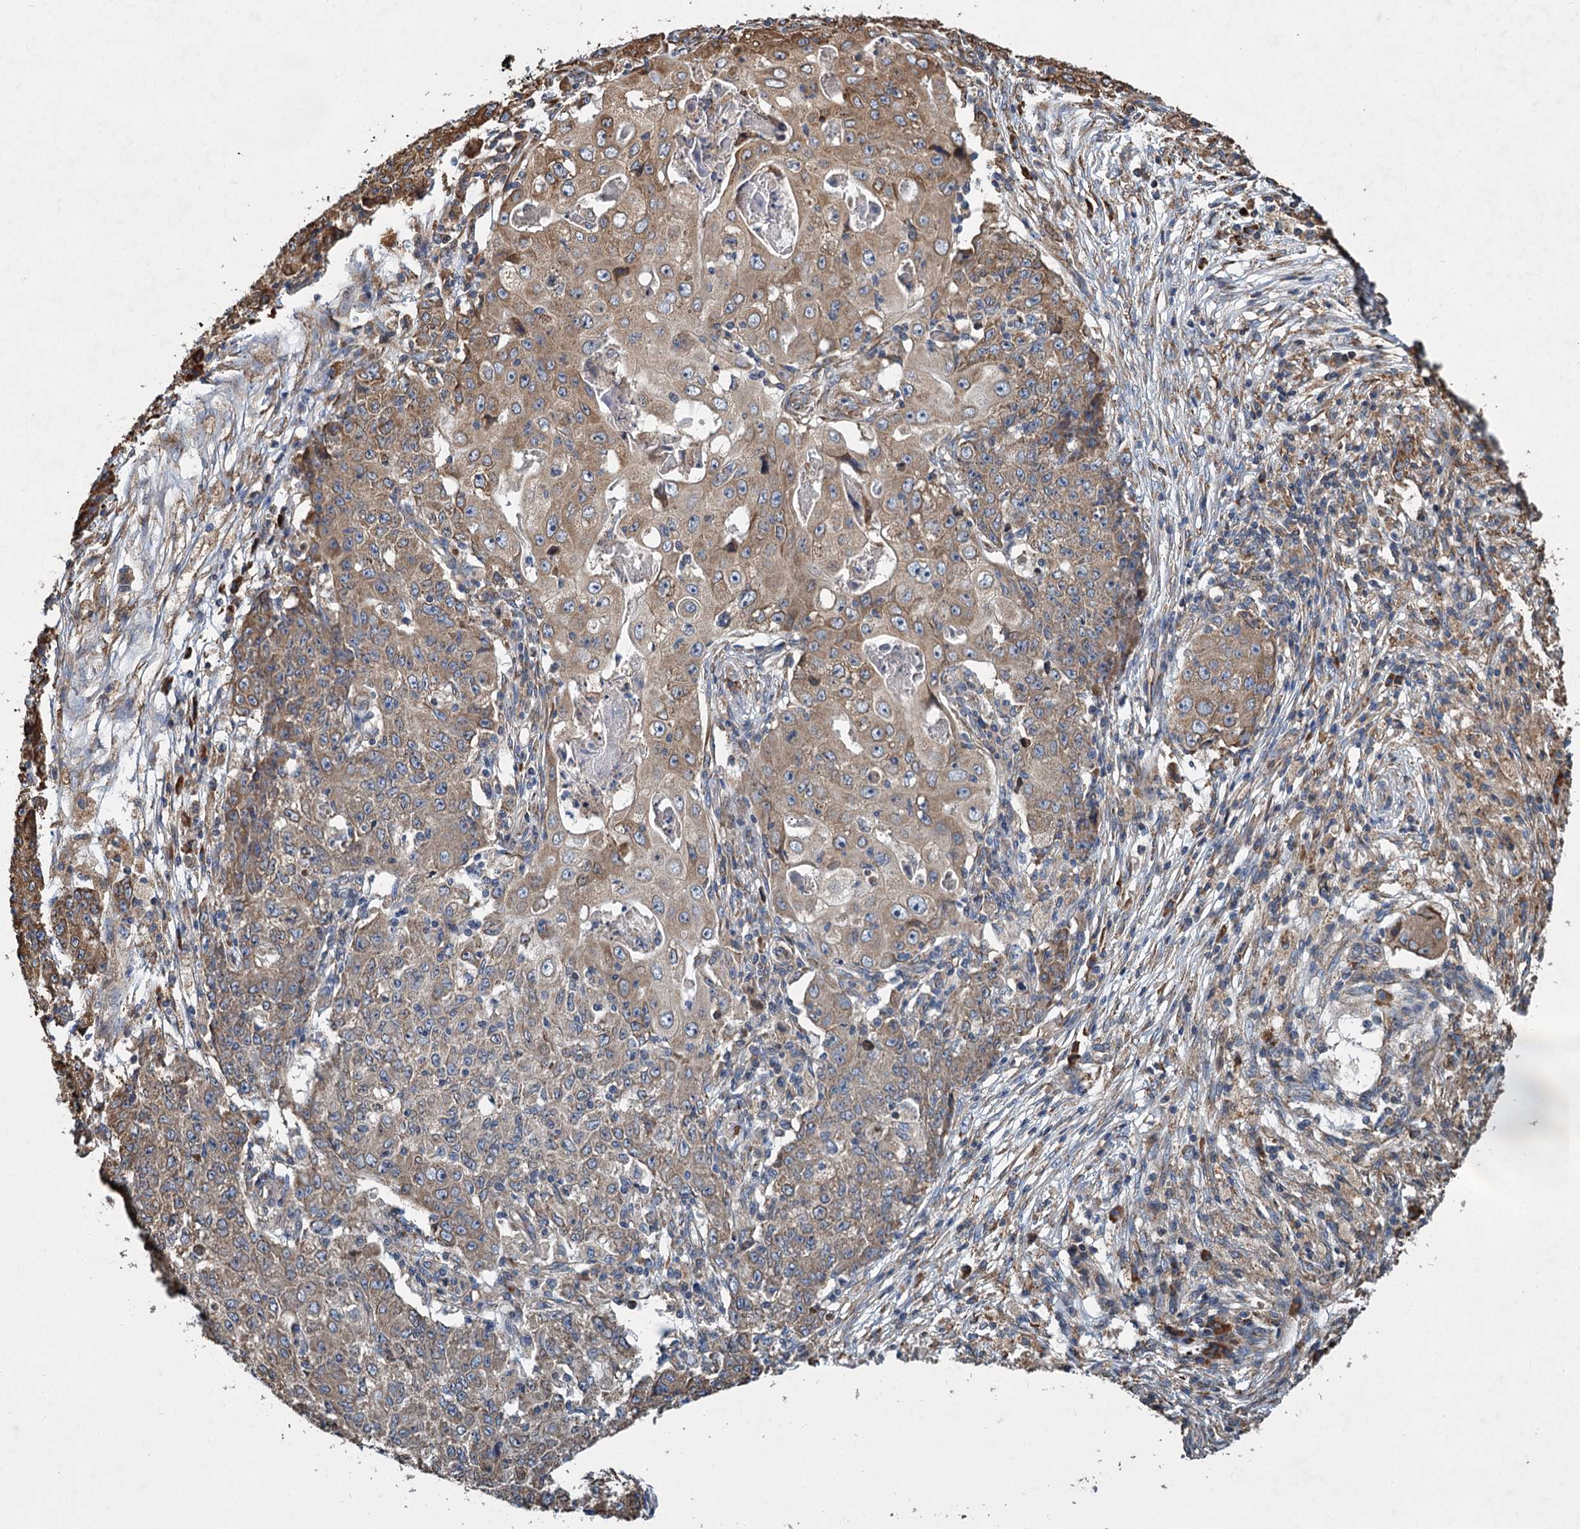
{"staining": {"intensity": "moderate", "quantity": ">75%", "location": "cytoplasmic/membranous"}, "tissue": "ovarian cancer", "cell_type": "Tumor cells", "image_type": "cancer", "snomed": [{"axis": "morphology", "description": "Carcinoma, endometroid"}, {"axis": "topography", "description": "Ovary"}], "caption": "Immunohistochemistry (IHC) photomicrograph of ovarian cancer stained for a protein (brown), which exhibits medium levels of moderate cytoplasmic/membranous positivity in about >75% of tumor cells.", "gene": "LINS1", "patient": {"sex": "female", "age": 42}}